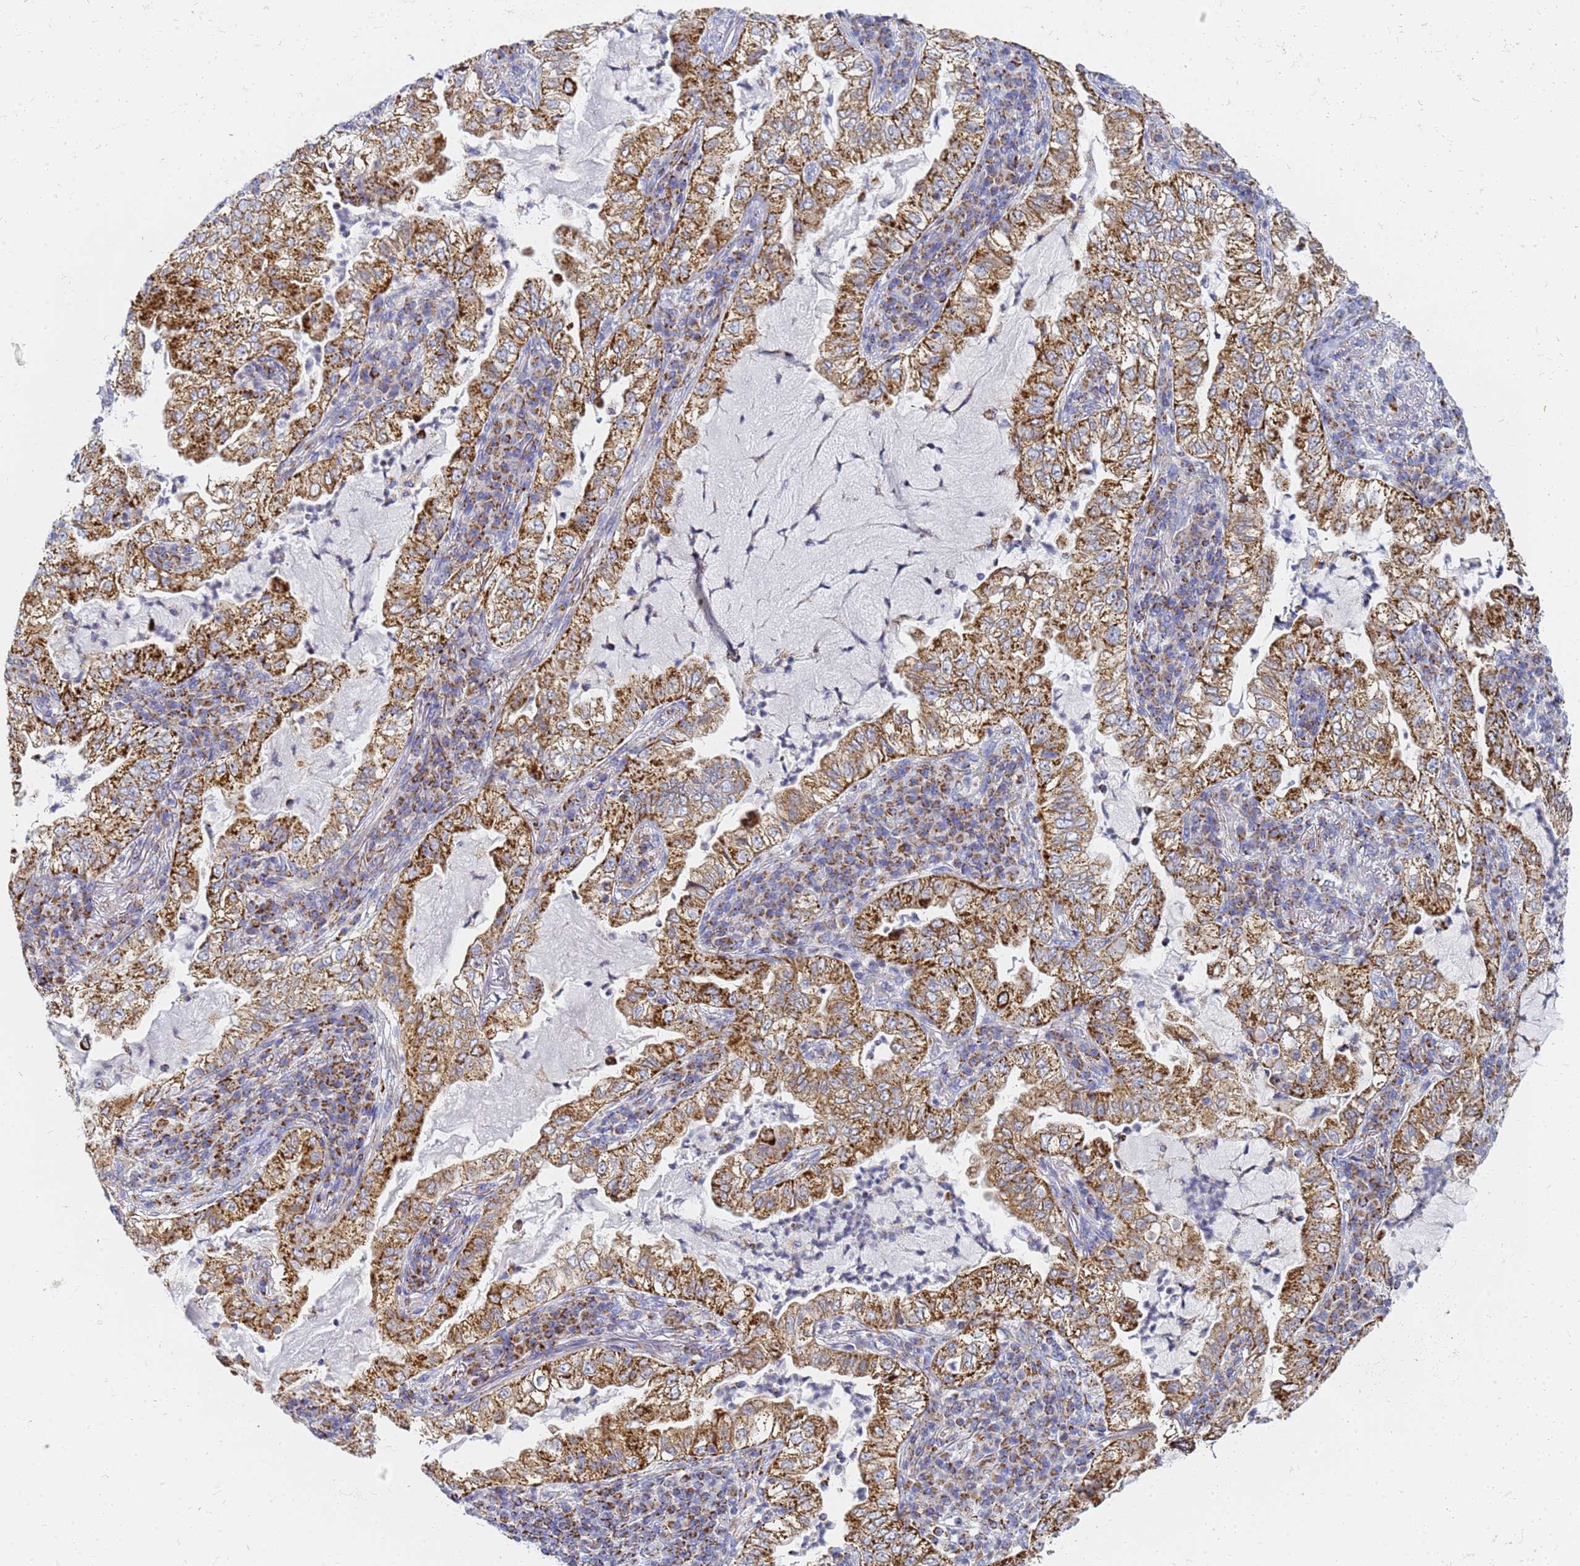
{"staining": {"intensity": "strong", "quantity": ">75%", "location": "cytoplasmic/membranous"}, "tissue": "lung cancer", "cell_type": "Tumor cells", "image_type": "cancer", "snomed": [{"axis": "morphology", "description": "Adenocarcinoma, NOS"}, {"axis": "topography", "description": "Lung"}], "caption": "This histopathology image reveals lung cancer (adenocarcinoma) stained with immunohistochemistry (IHC) to label a protein in brown. The cytoplasmic/membranous of tumor cells show strong positivity for the protein. Nuclei are counter-stained blue.", "gene": "CNIH4", "patient": {"sex": "female", "age": 73}}